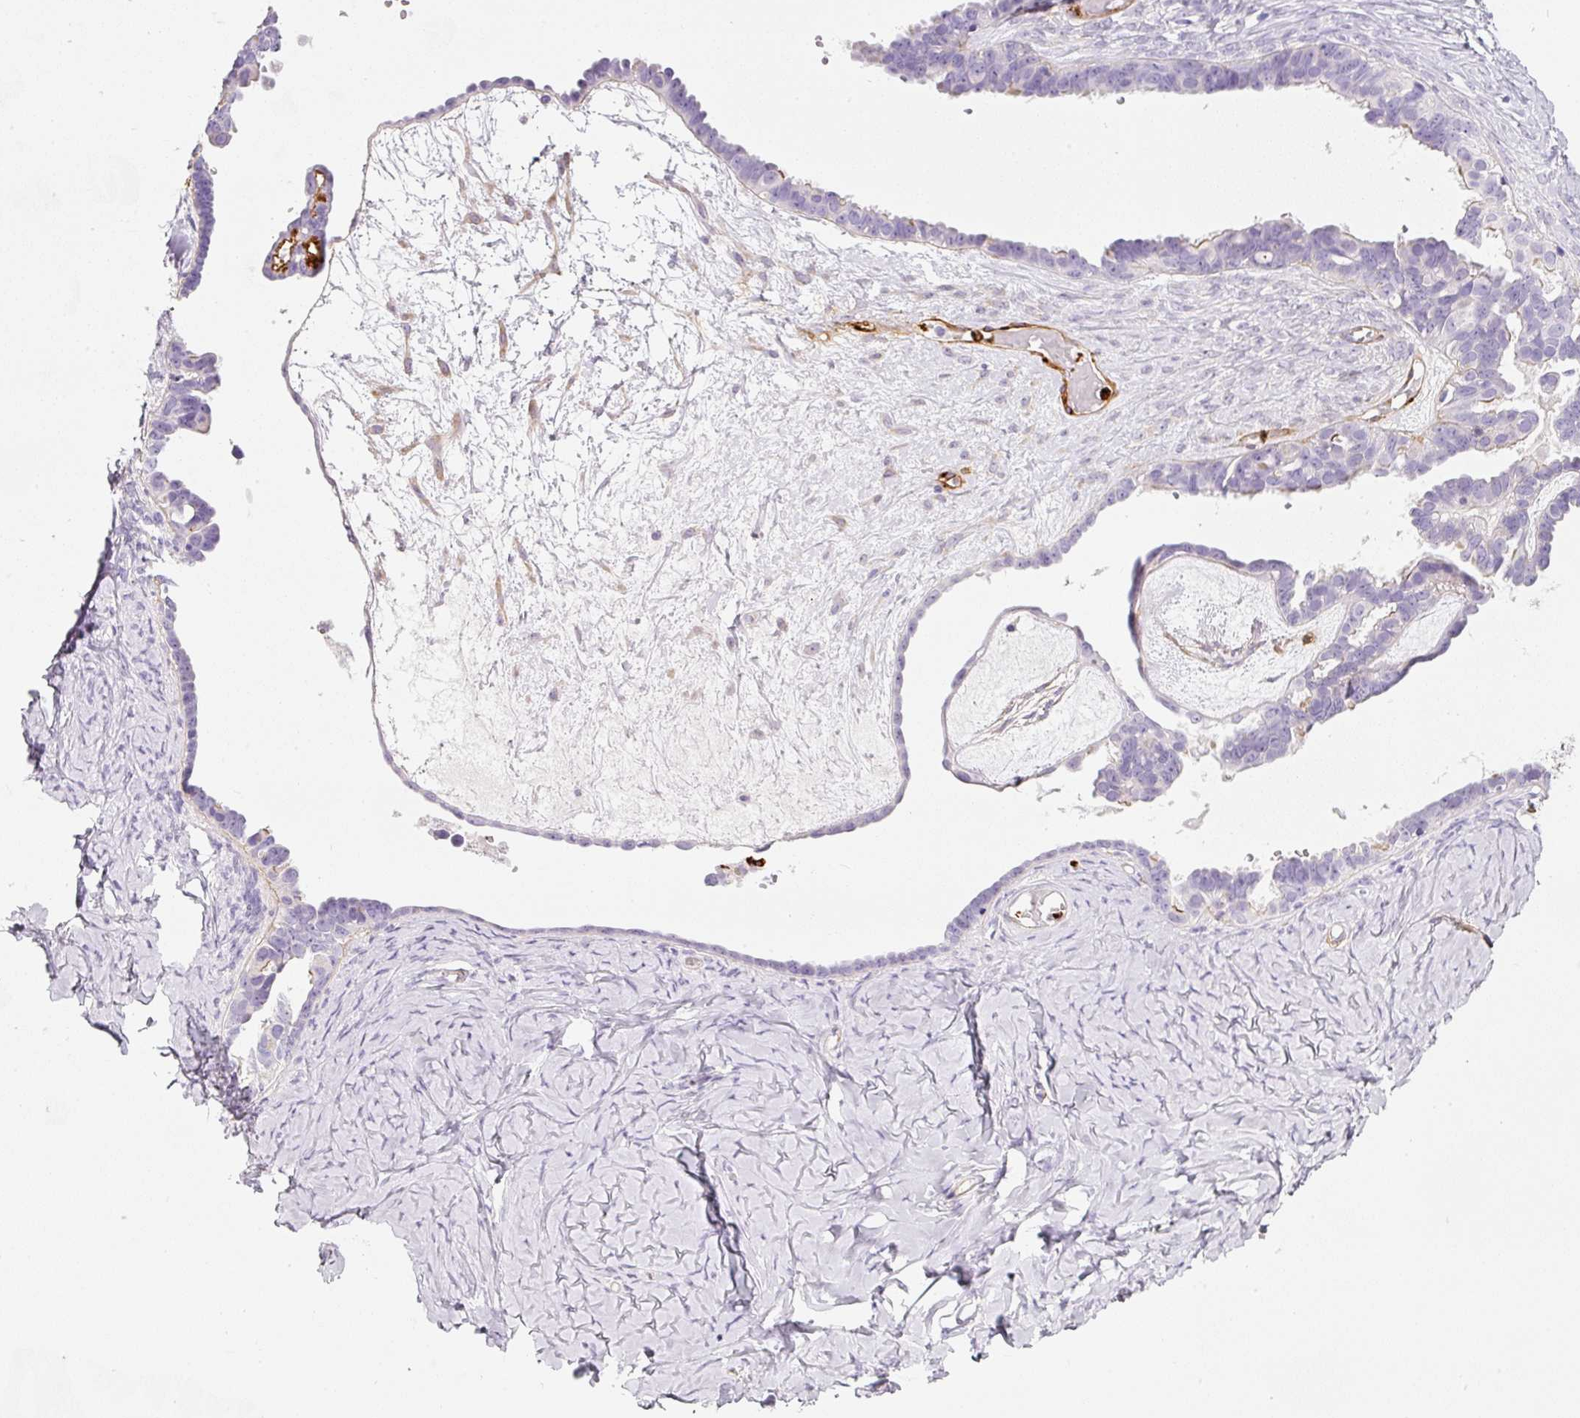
{"staining": {"intensity": "negative", "quantity": "none", "location": "none"}, "tissue": "ovarian cancer", "cell_type": "Tumor cells", "image_type": "cancer", "snomed": [{"axis": "morphology", "description": "Cystadenocarcinoma, serous, NOS"}, {"axis": "topography", "description": "Ovary"}], "caption": "Immunohistochemical staining of human ovarian cancer (serous cystadenocarcinoma) exhibits no significant positivity in tumor cells. (Immunohistochemistry (ihc), brightfield microscopy, high magnification).", "gene": "LOXL4", "patient": {"sex": "female", "age": 69}}